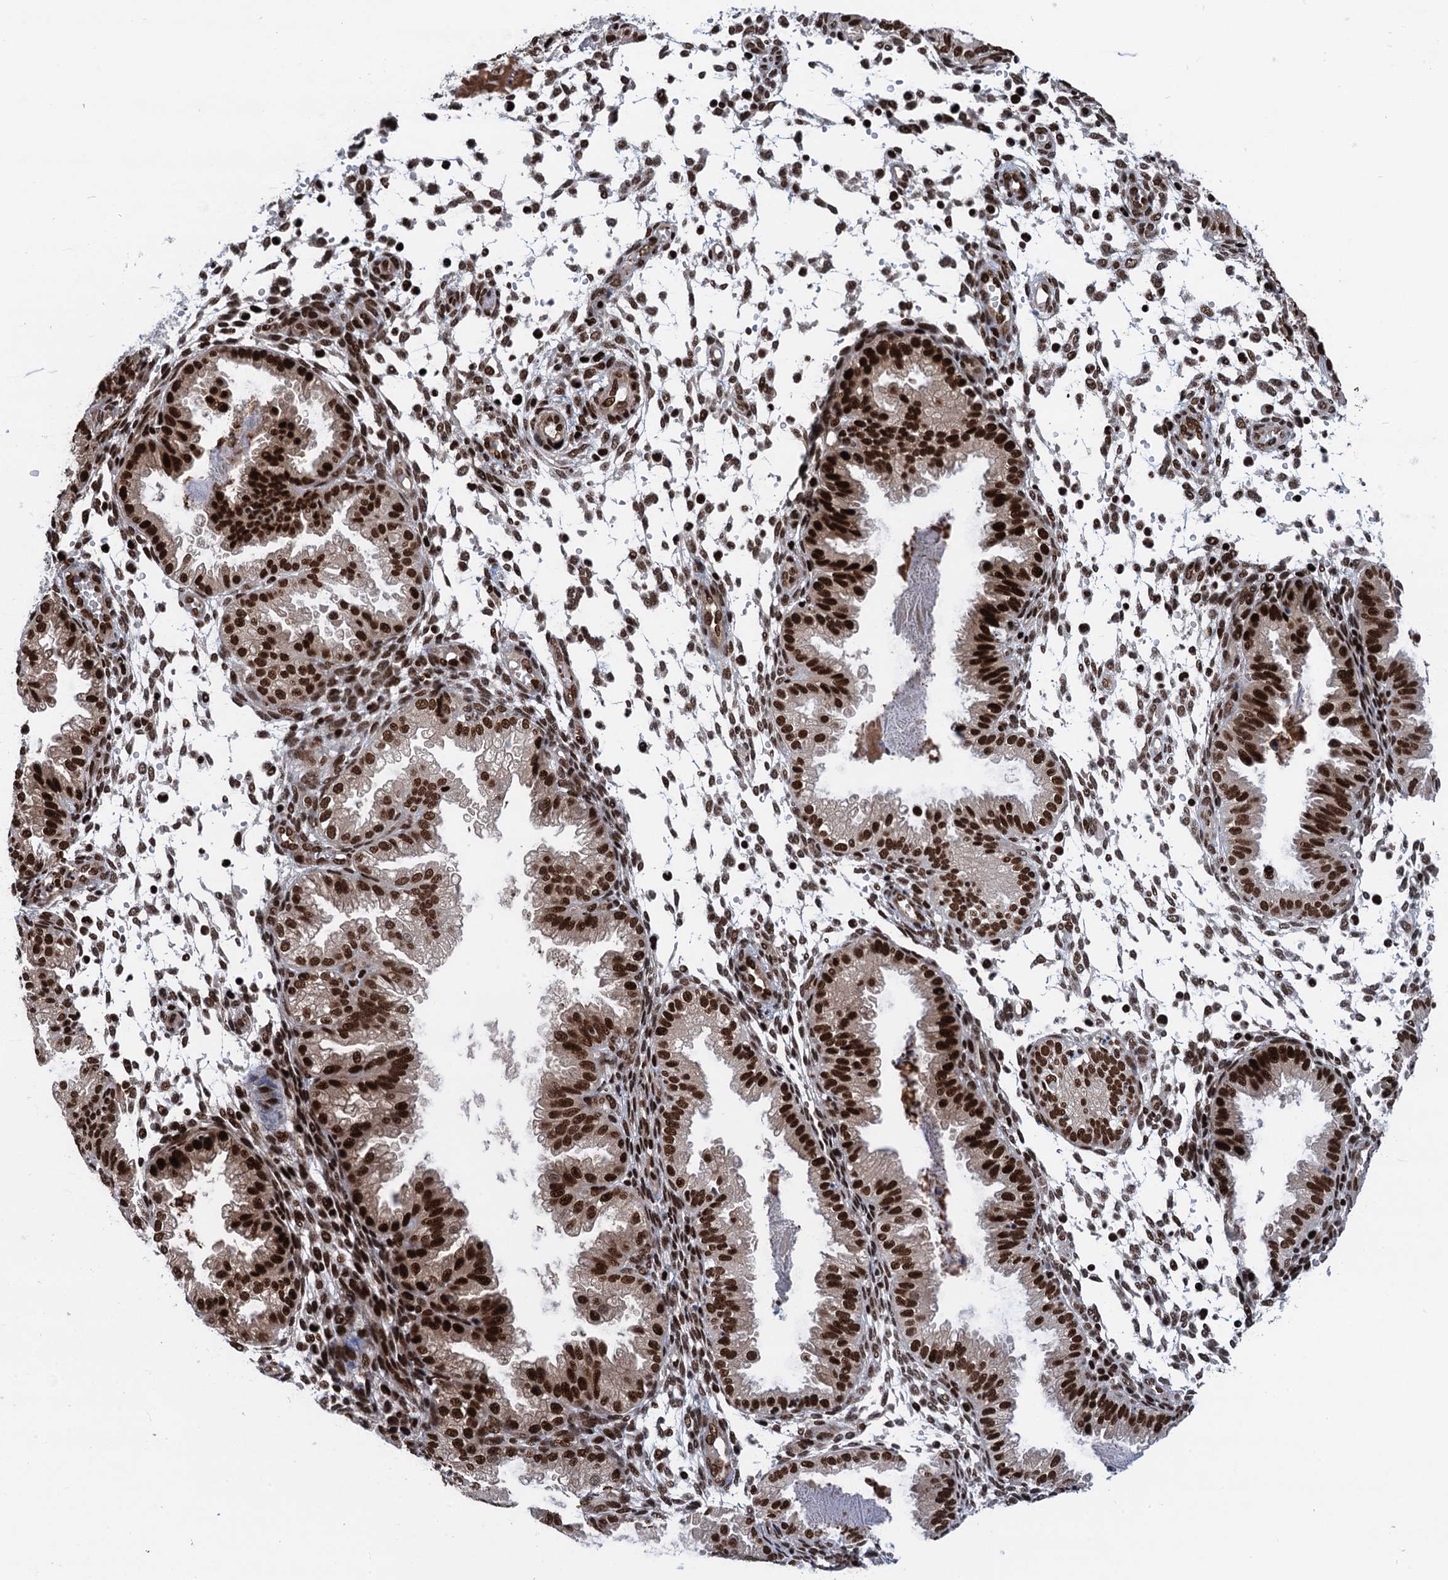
{"staining": {"intensity": "moderate", "quantity": "<25%", "location": "nuclear"}, "tissue": "endometrium", "cell_type": "Cells in endometrial stroma", "image_type": "normal", "snomed": [{"axis": "morphology", "description": "Normal tissue, NOS"}, {"axis": "topography", "description": "Endometrium"}], "caption": "Immunohistochemical staining of normal human endometrium reveals moderate nuclear protein positivity in about <25% of cells in endometrial stroma.", "gene": "PPP4R1", "patient": {"sex": "female", "age": 33}}